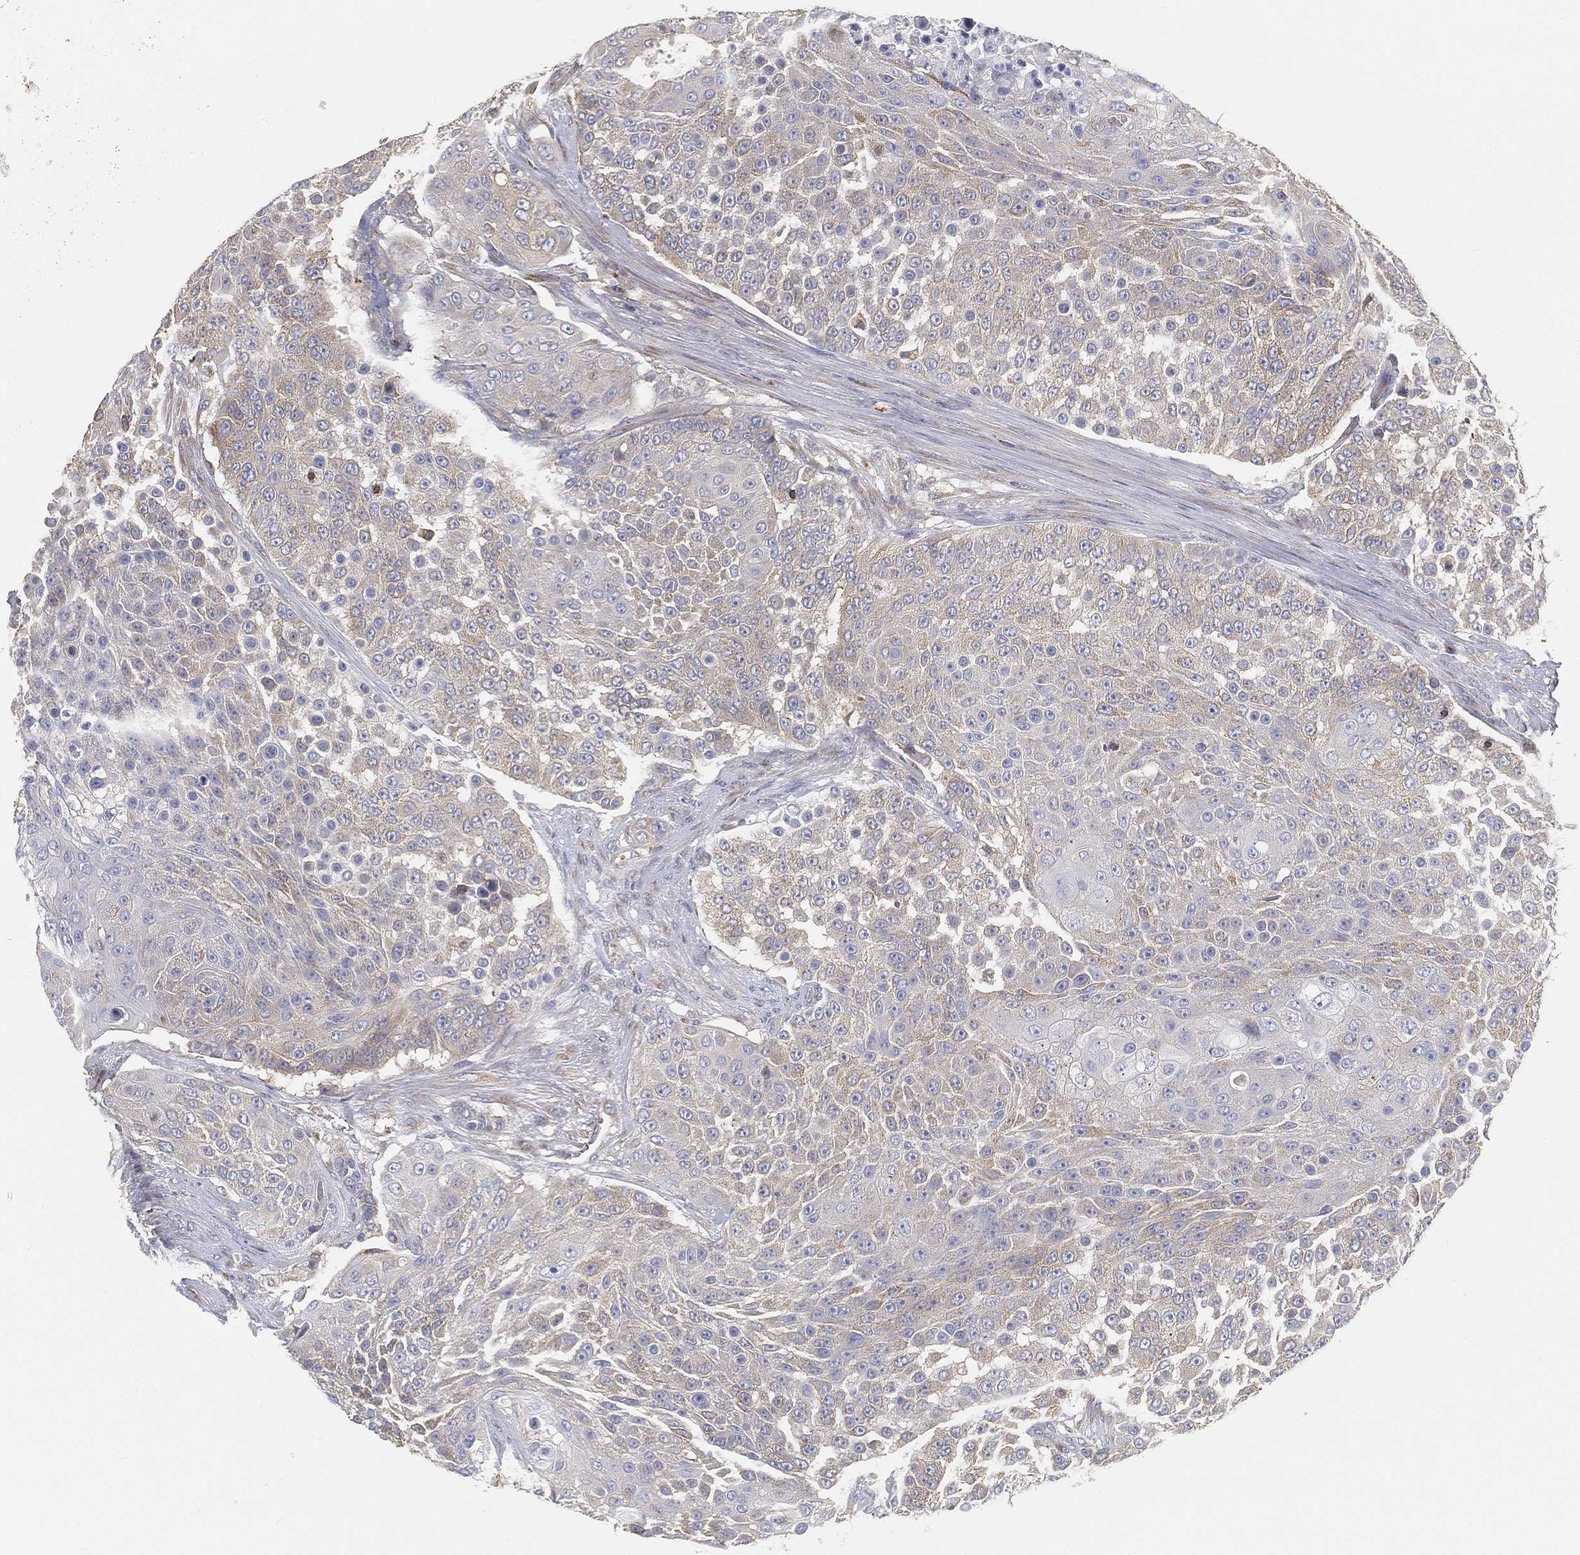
{"staining": {"intensity": "negative", "quantity": "none", "location": "none"}, "tissue": "urothelial cancer", "cell_type": "Tumor cells", "image_type": "cancer", "snomed": [{"axis": "morphology", "description": "Urothelial carcinoma, High grade"}, {"axis": "topography", "description": "Urinary bladder"}], "caption": "This is an IHC histopathology image of human urothelial cancer. There is no expression in tumor cells.", "gene": "TMEM25", "patient": {"sex": "female", "age": 63}}